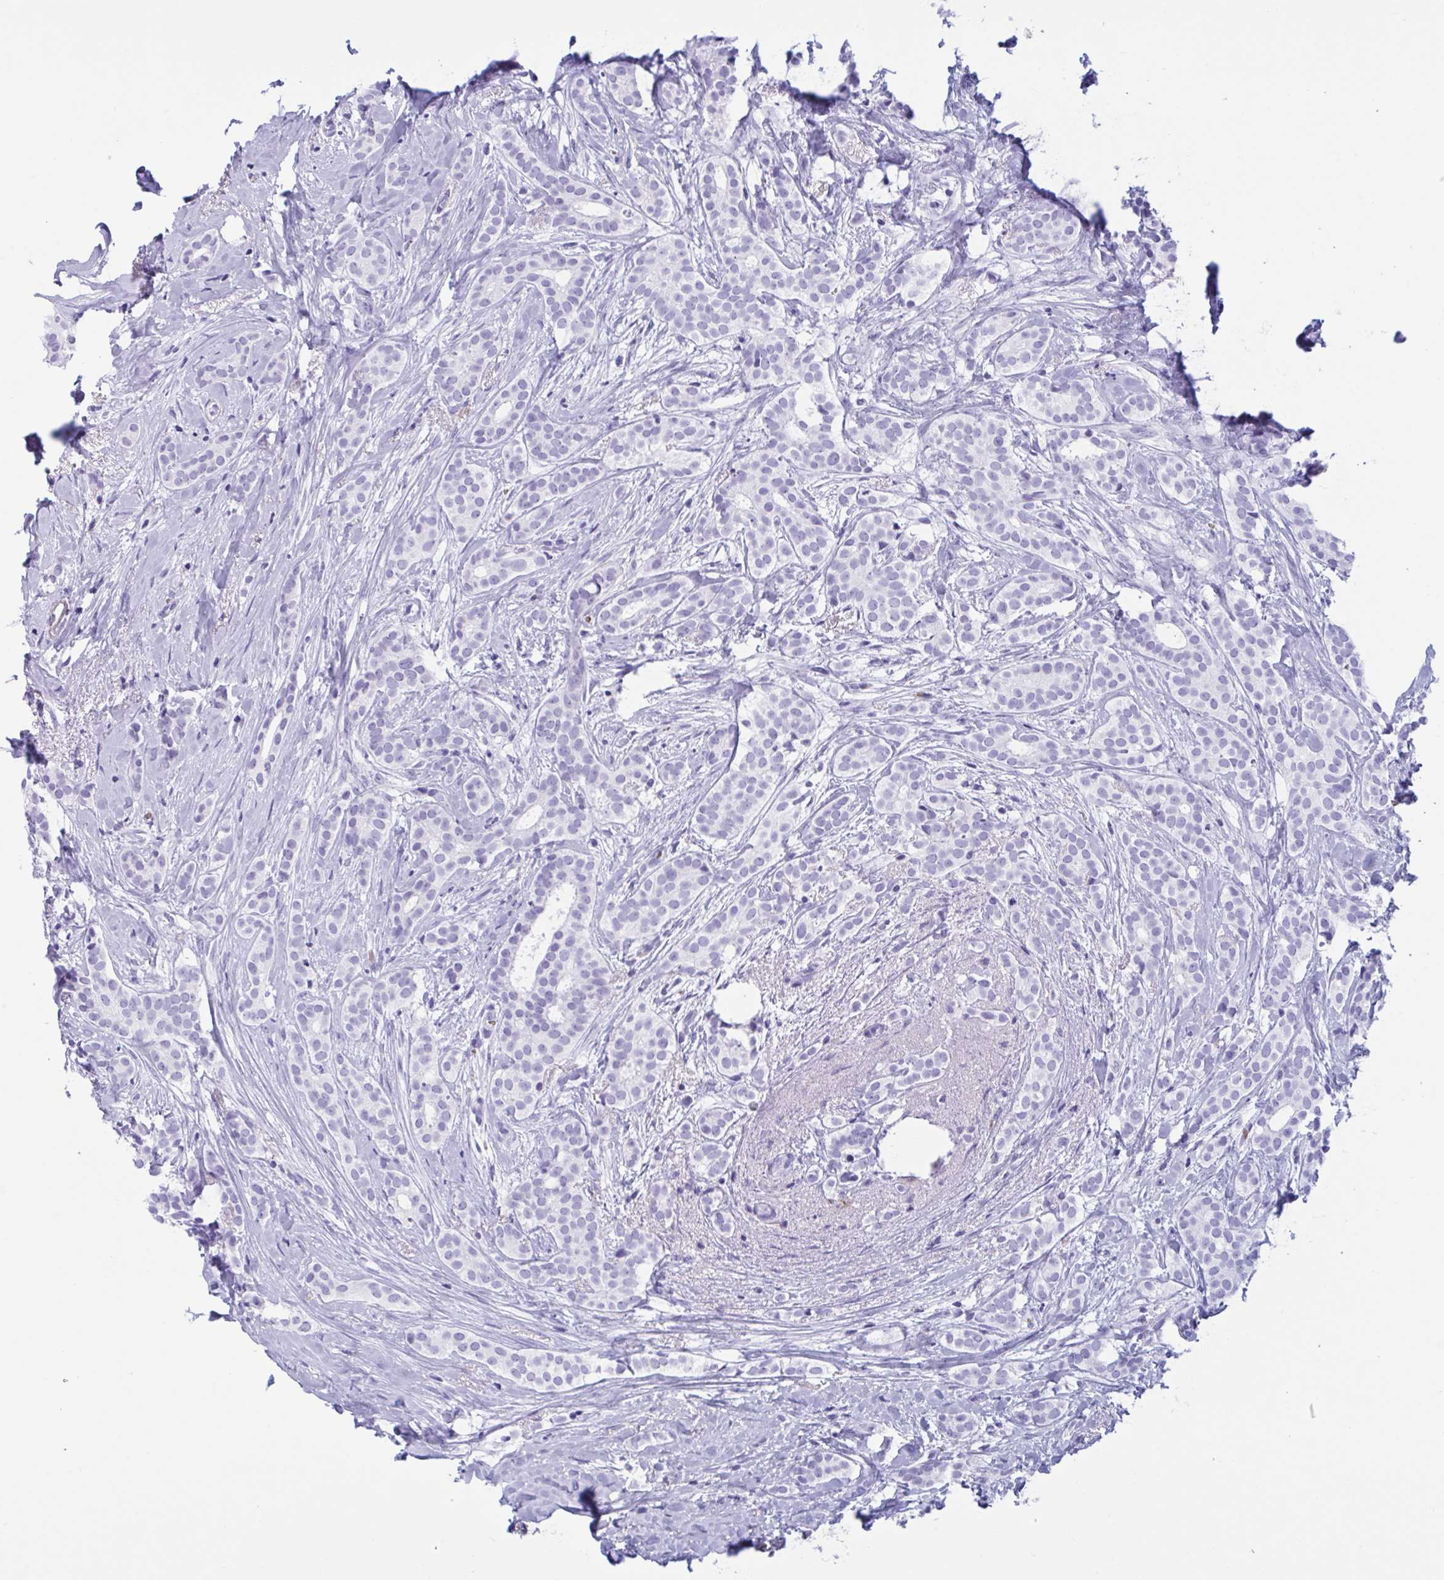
{"staining": {"intensity": "negative", "quantity": "none", "location": "none"}, "tissue": "breast cancer", "cell_type": "Tumor cells", "image_type": "cancer", "snomed": [{"axis": "morphology", "description": "Duct carcinoma"}, {"axis": "topography", "description": "Breast"}], "caption": "DAB (3,3'-diaminobenzidine) immunohistochemical staining of invasive ductal carcinoma (breast) reveals no significant expression in tumor cells.", "gene": "SLC2A1", "patient": {"sex": "female", "age": 65}}